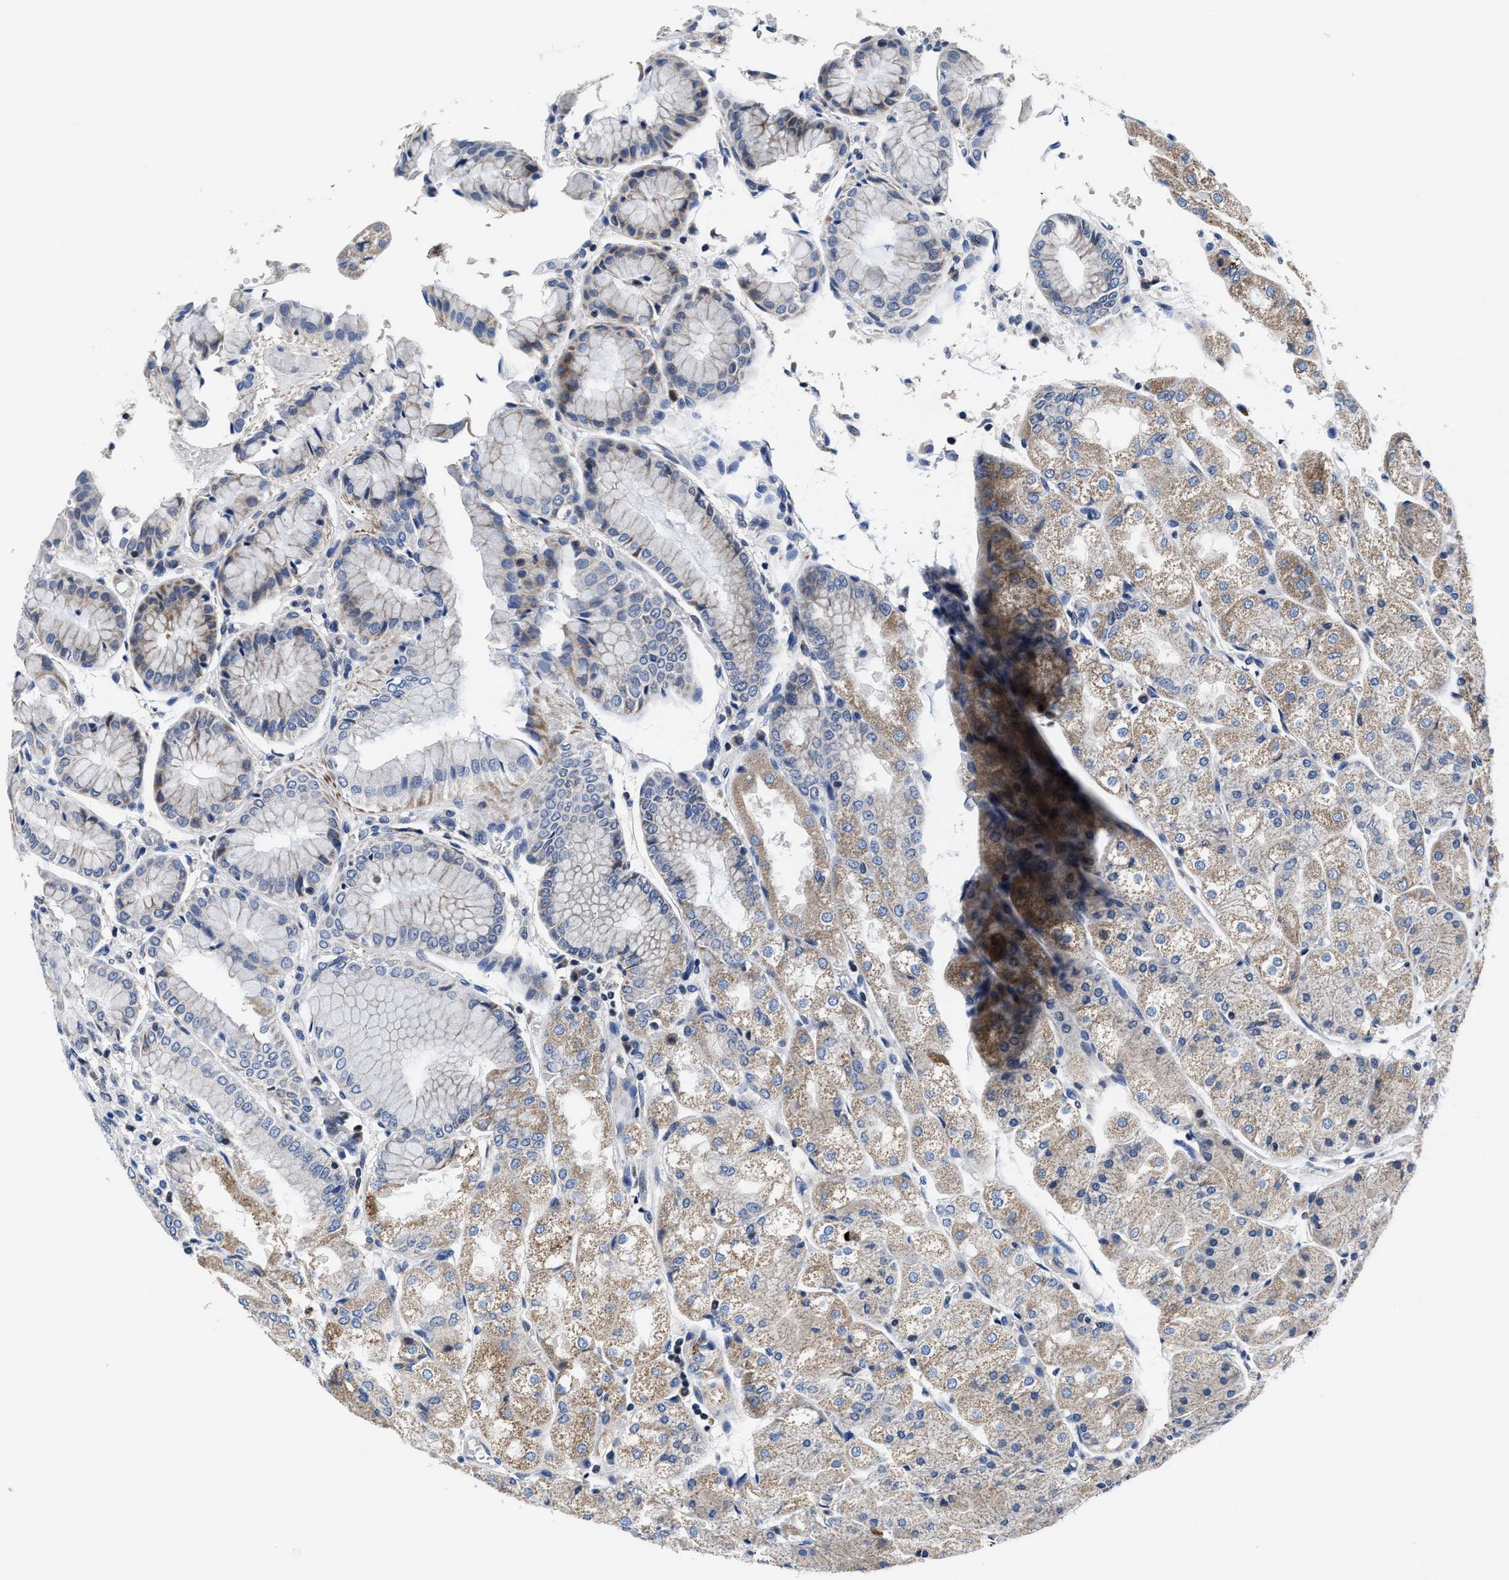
{"staining": {"intensity": "weak", "quantity": "25%-75%", "location": "cytoplasmic/membranous"}, "tissue": "stomach", "cell_type": "Glandular cells", "image_type": "normal", "snomed": [{"axis": "morphology", "description": "Normal tissue, NOS"}, {"axis": "topography", "description": "Stomach, upper"}], "caption": "Protein expression analysis of benign stomach demonstrates weak cytoplasmic/membranous positivity in approximately 25%-75% of glandular cells.", "gene": "CACNA1D", "patient": {"sex": "male", "age": 72}}